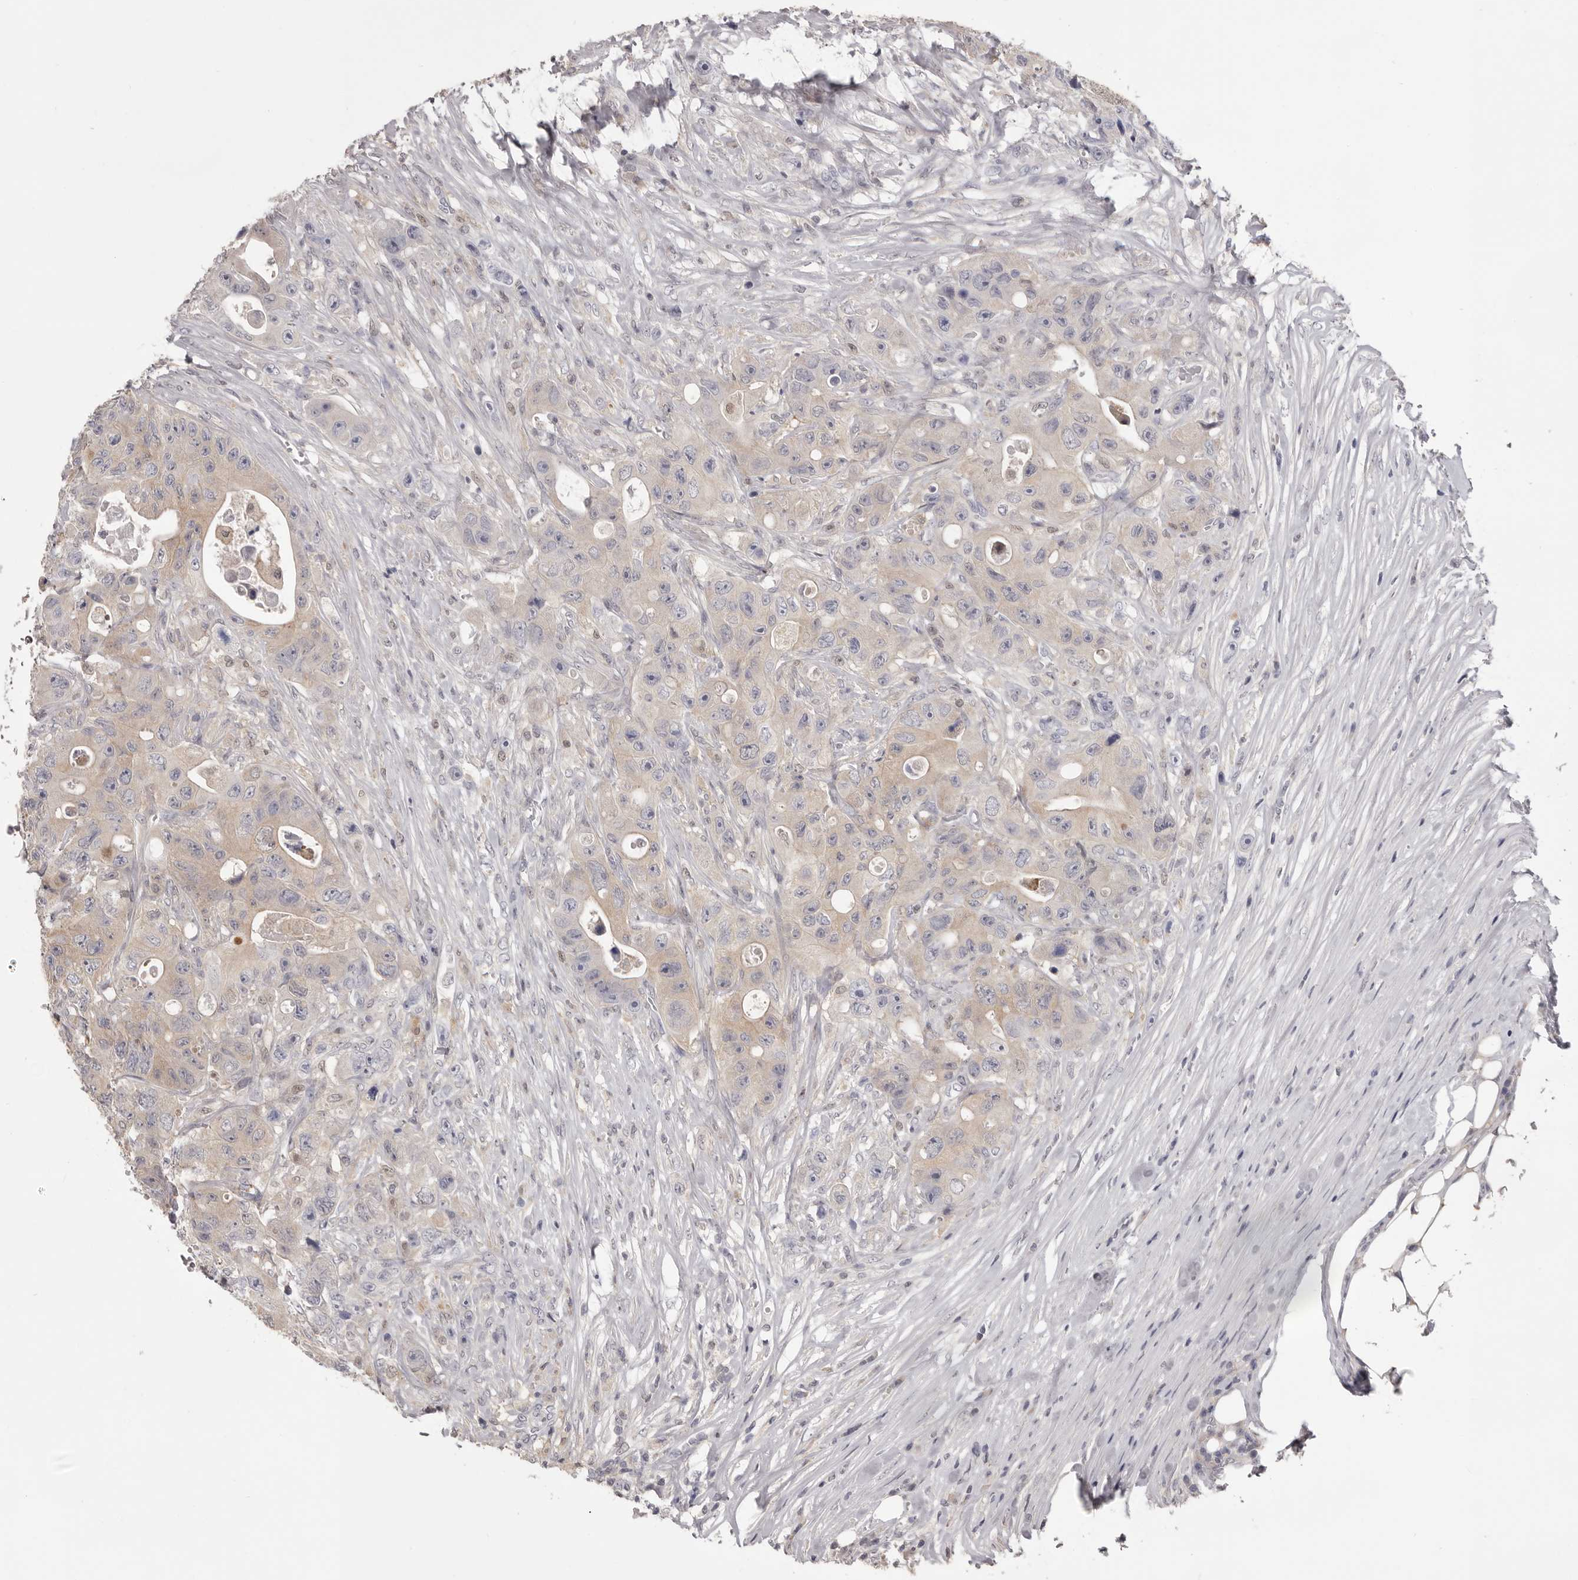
{"staining": {"intensity": "weak", "quantity": "25%-75%", "location": "cytoplasmic/membranous"}, "tissue": "colorectal cancer", "cell_type": "Tumor cells", "image_type": "cancer", "snomed": [{"axis": "morphology", "description": "Adenocarcinoma, NOS"}, {"axis": "topography", "description": "Colon"}], "caption": "High-power microscopy captured an IHC micrograph of colorectal cancer, revealing weak cytoplasmic/membranous positivity in approximately 25%-75% of tumor cells.", "gene": "MDH1", "patient": {"sex": "female", "age": 46}}